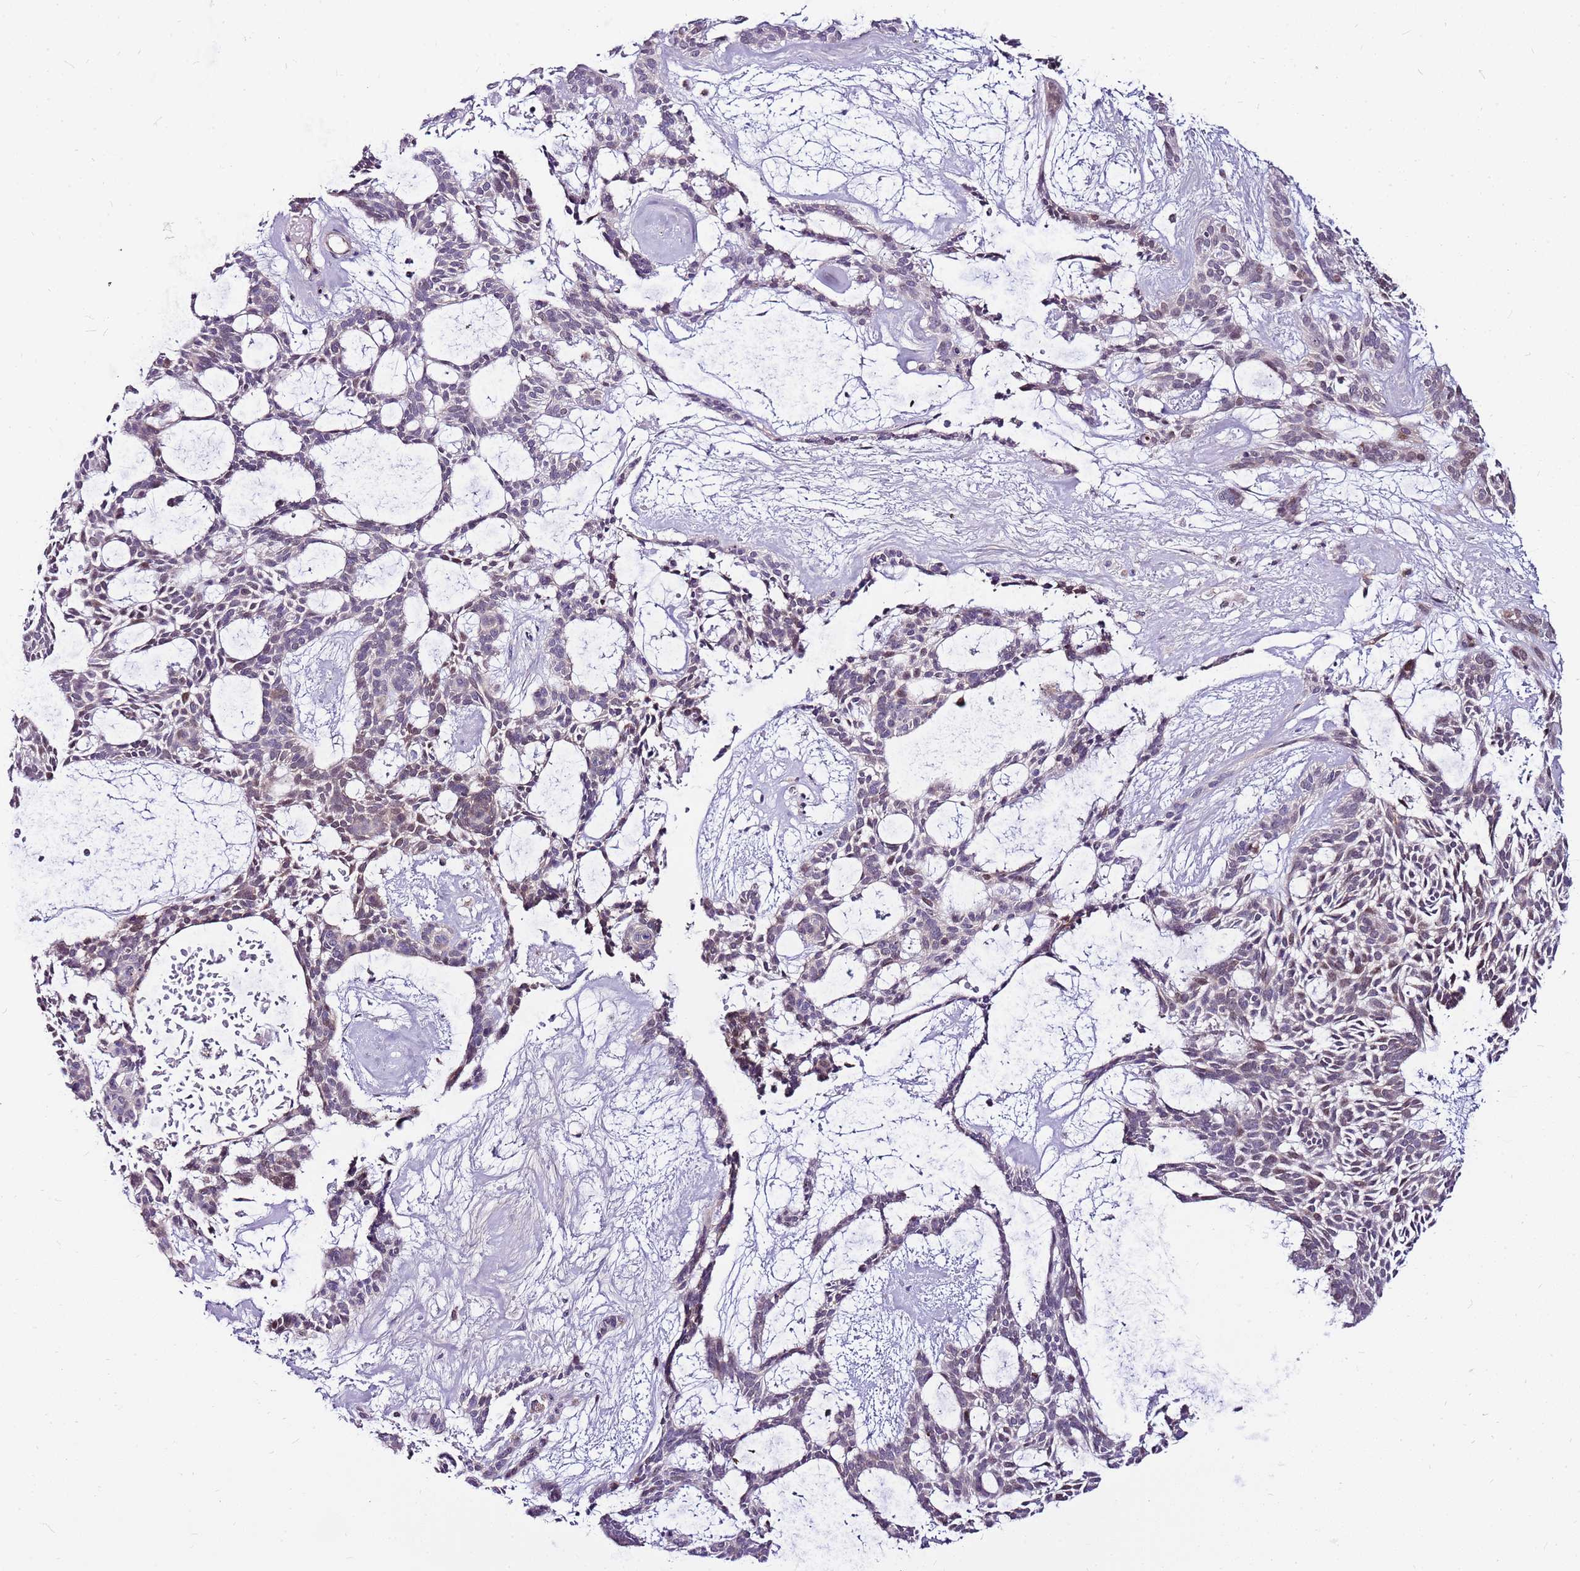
{"staining": {"intensity": "moderate", "quantity": "<25%", "location": "cytoplasmic/membranous,nuclear"}, "tissue": "skin cancer", "cell_type": "Tumor cells", "image_type": "cancer", "snomed": [{"axis": "morphology", "description": "Basal cell carcinoma"}, {"axis": "topography", "description": "Skin"}], "caption": "Protein staining shows moderate cytoplasmic/membranous and nuclear staining in about <25% of tumor cells in skin cancer. (DAB (3,3'-diaminobenzidine) IHC with brightfield microscopy, high magnification).", "gene": "POLE3", "patient": {"sex": "male", "age": 61}}